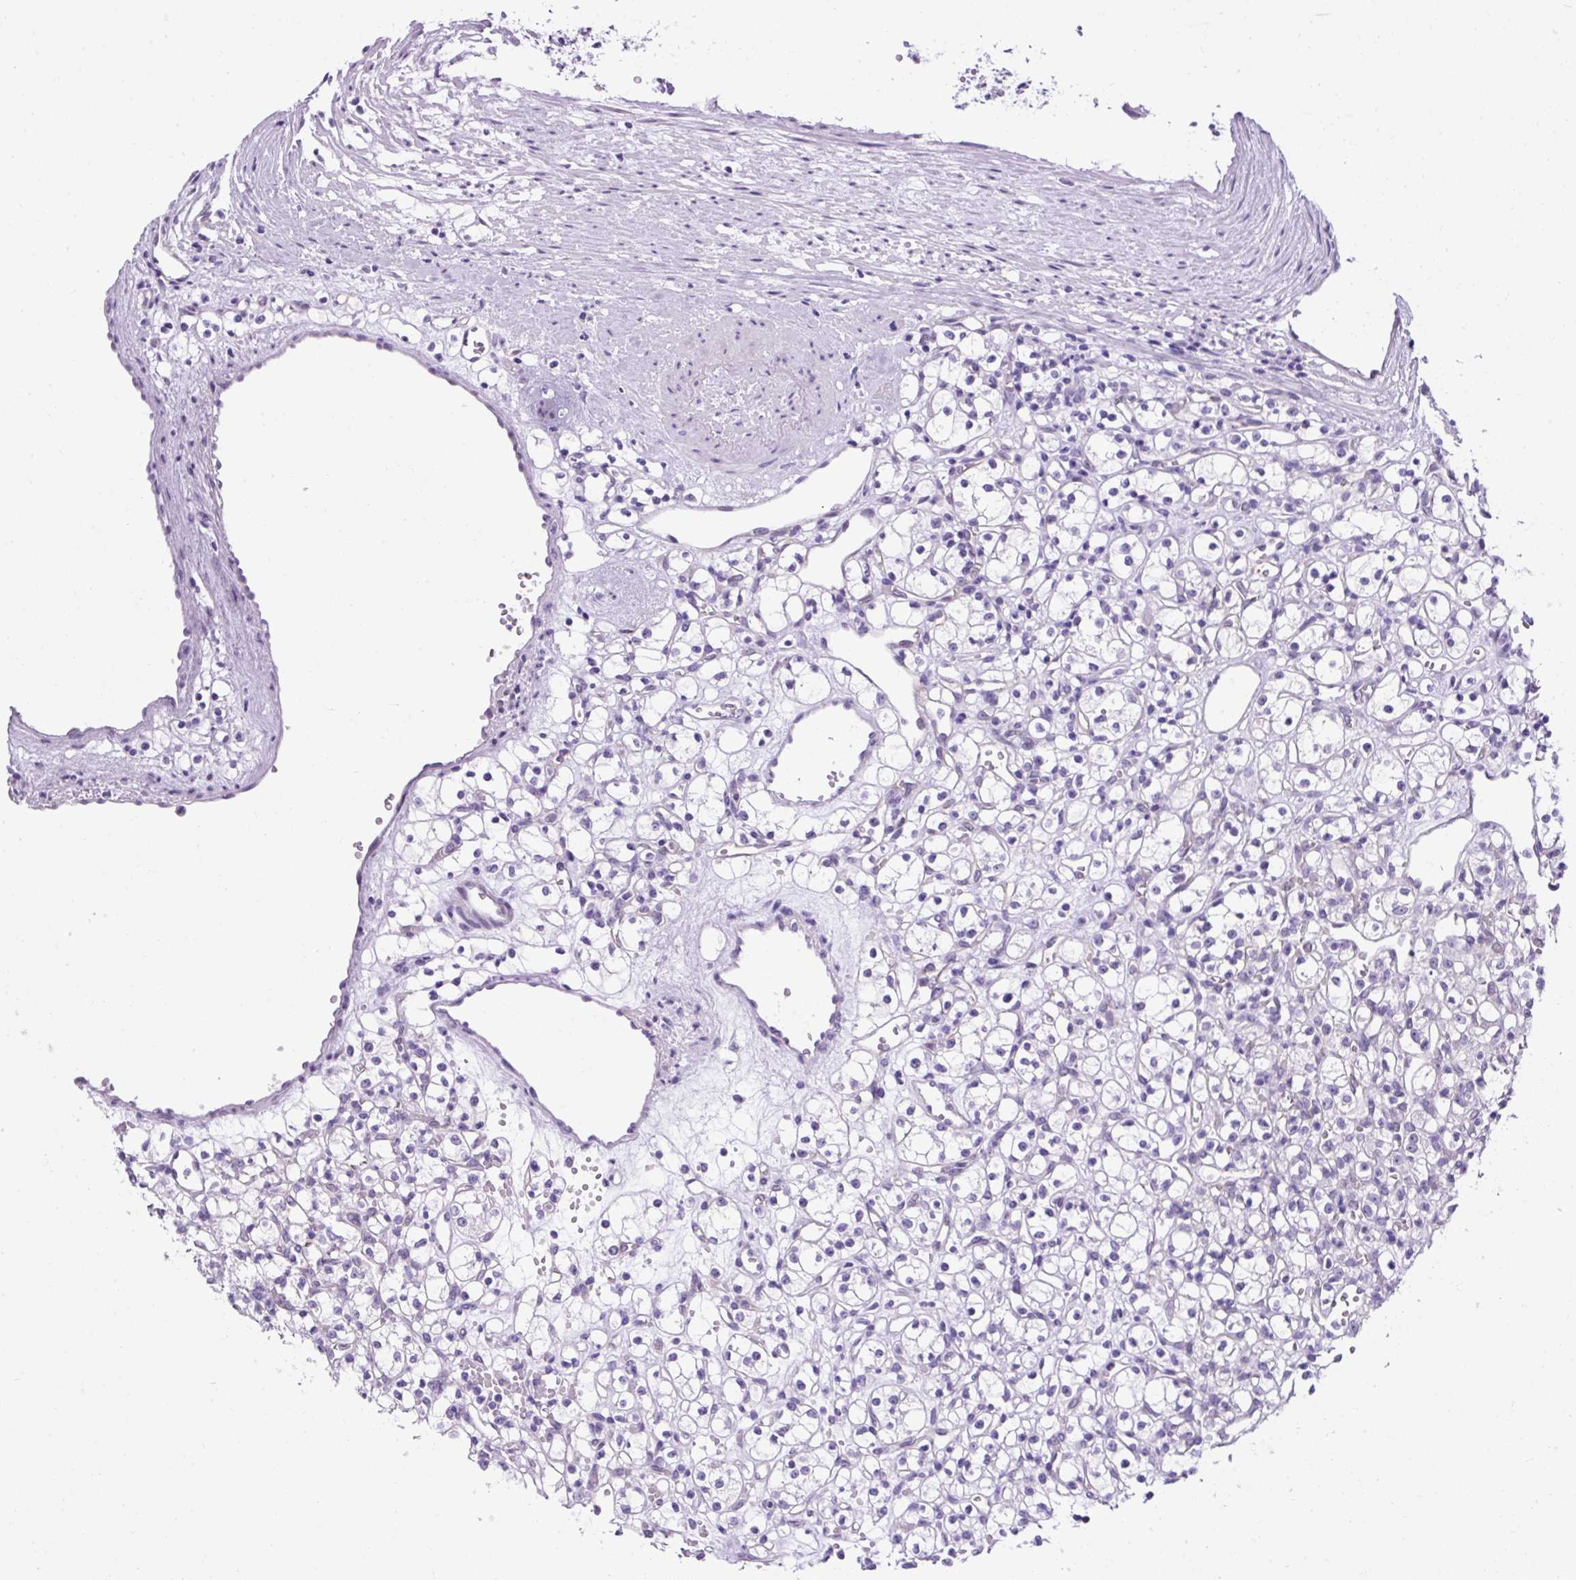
{"staining": {"intensity": "negative", "quantity": "none", "location": "none"}, "tissue": "renal cancer", "cell_type": "Tumor cells", "image_type": "cancer", "snomed": [{"axis": "morphology", "description": "Adenocarcinoma, NOS"}, {"axis": "topography", "description": "Kidney"}], "caption": "High magnification brightfield microscopy of renal cancer stained with DAB (3,3'-diaminobenzidine) (brown) and counterstained with hematoxylin (blue): tumor cells show no significant staining.", "gene": "KRT12", "patient": {"sex": "female", "age": 59}}